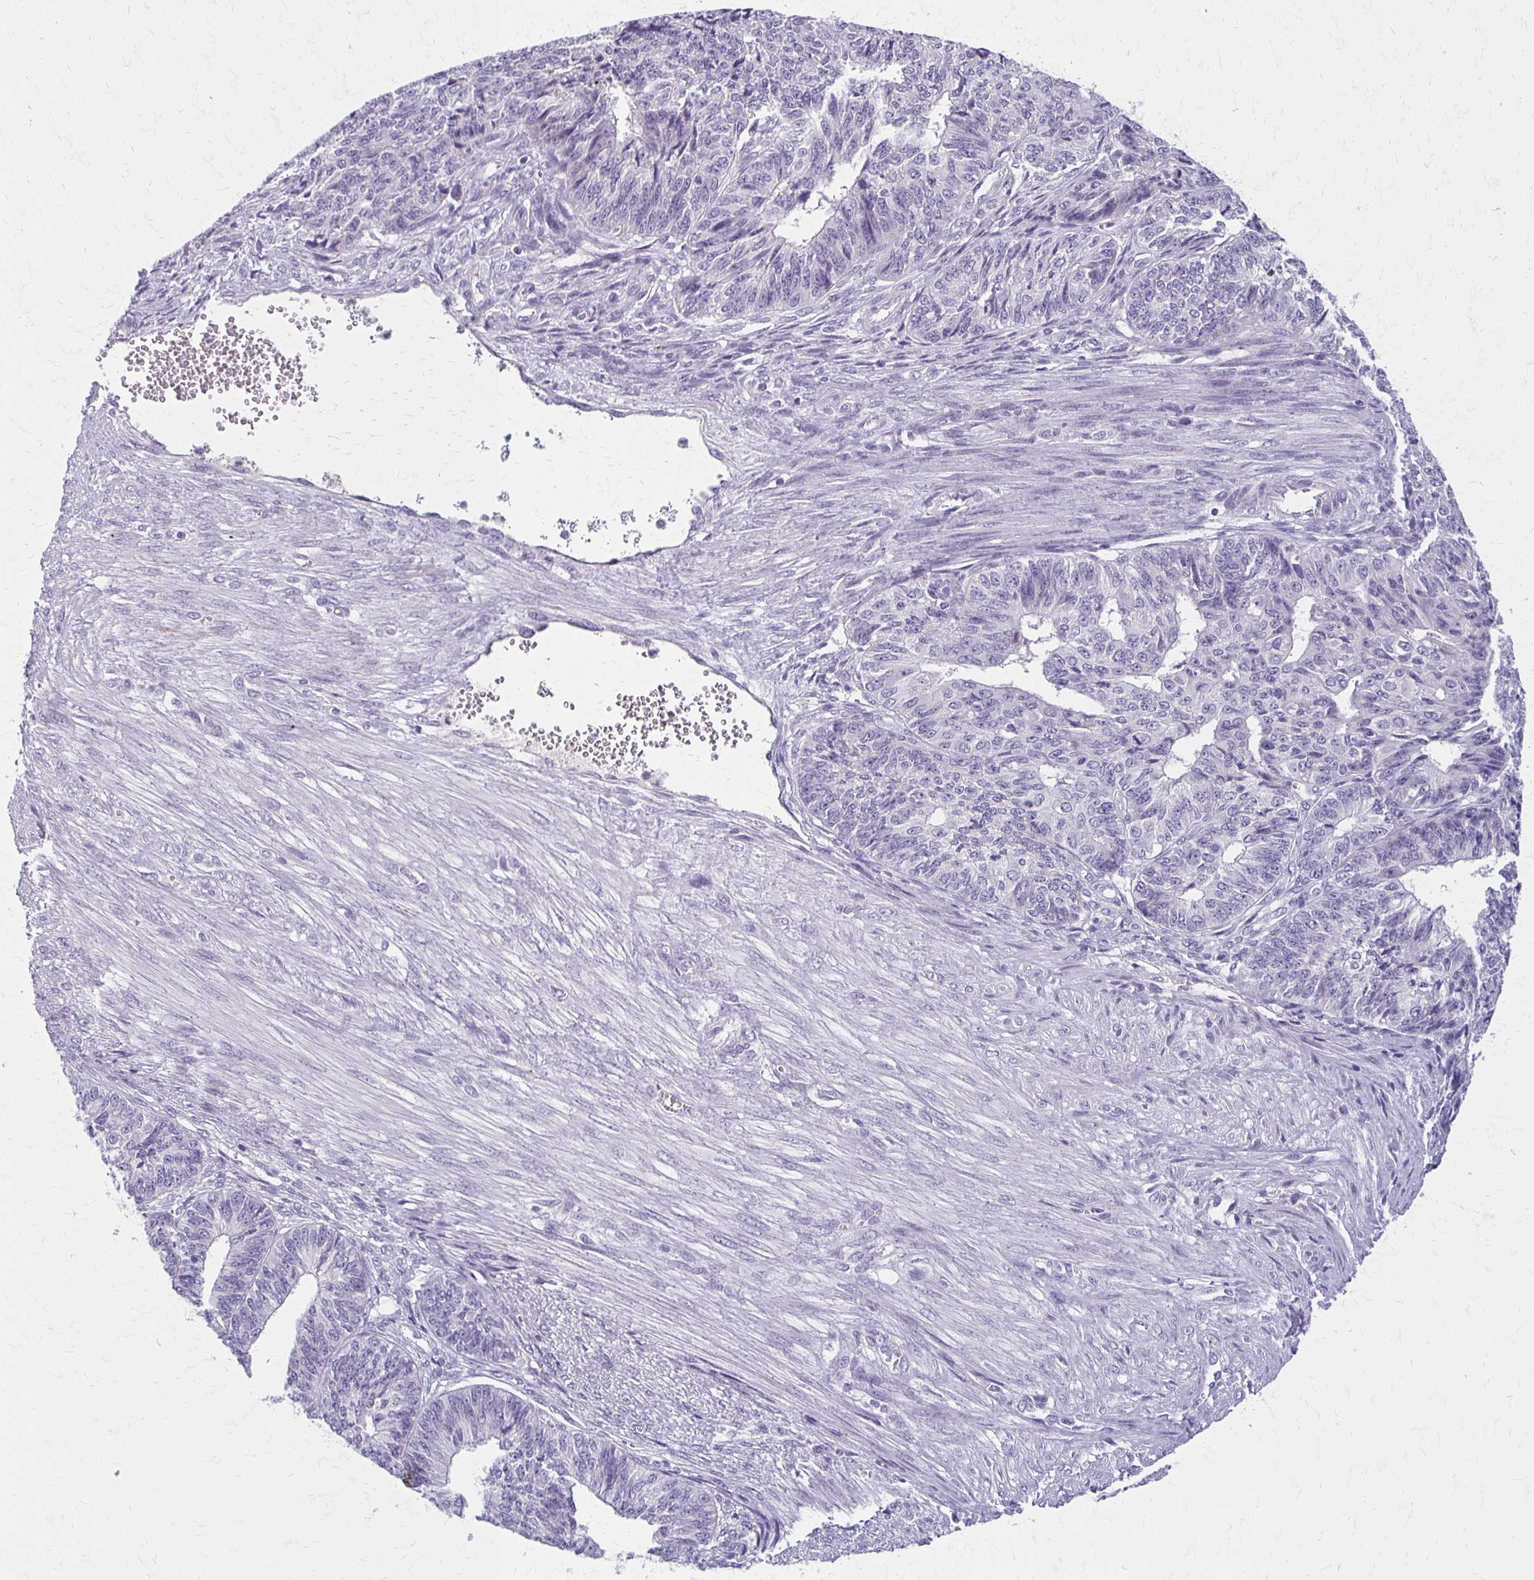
{"staining": {"intensity": "negative", "quantity": "none", "location": "none"}, "tissue": "endometrial cancer", "cell_type": "Tumor cells", "image_type": "cancer", "snomed": [{"axis": "morphology", "description": "Adenocarcinoma, NOS"}, {"axis": "topography", "description": "Endometrium"}], "caption": "The histopathology image exhibits no staining of tumor cells in endometrial adenocarcinoma.", "gene": "BBS12", "patient": {"sex": "female", "age": 32}}